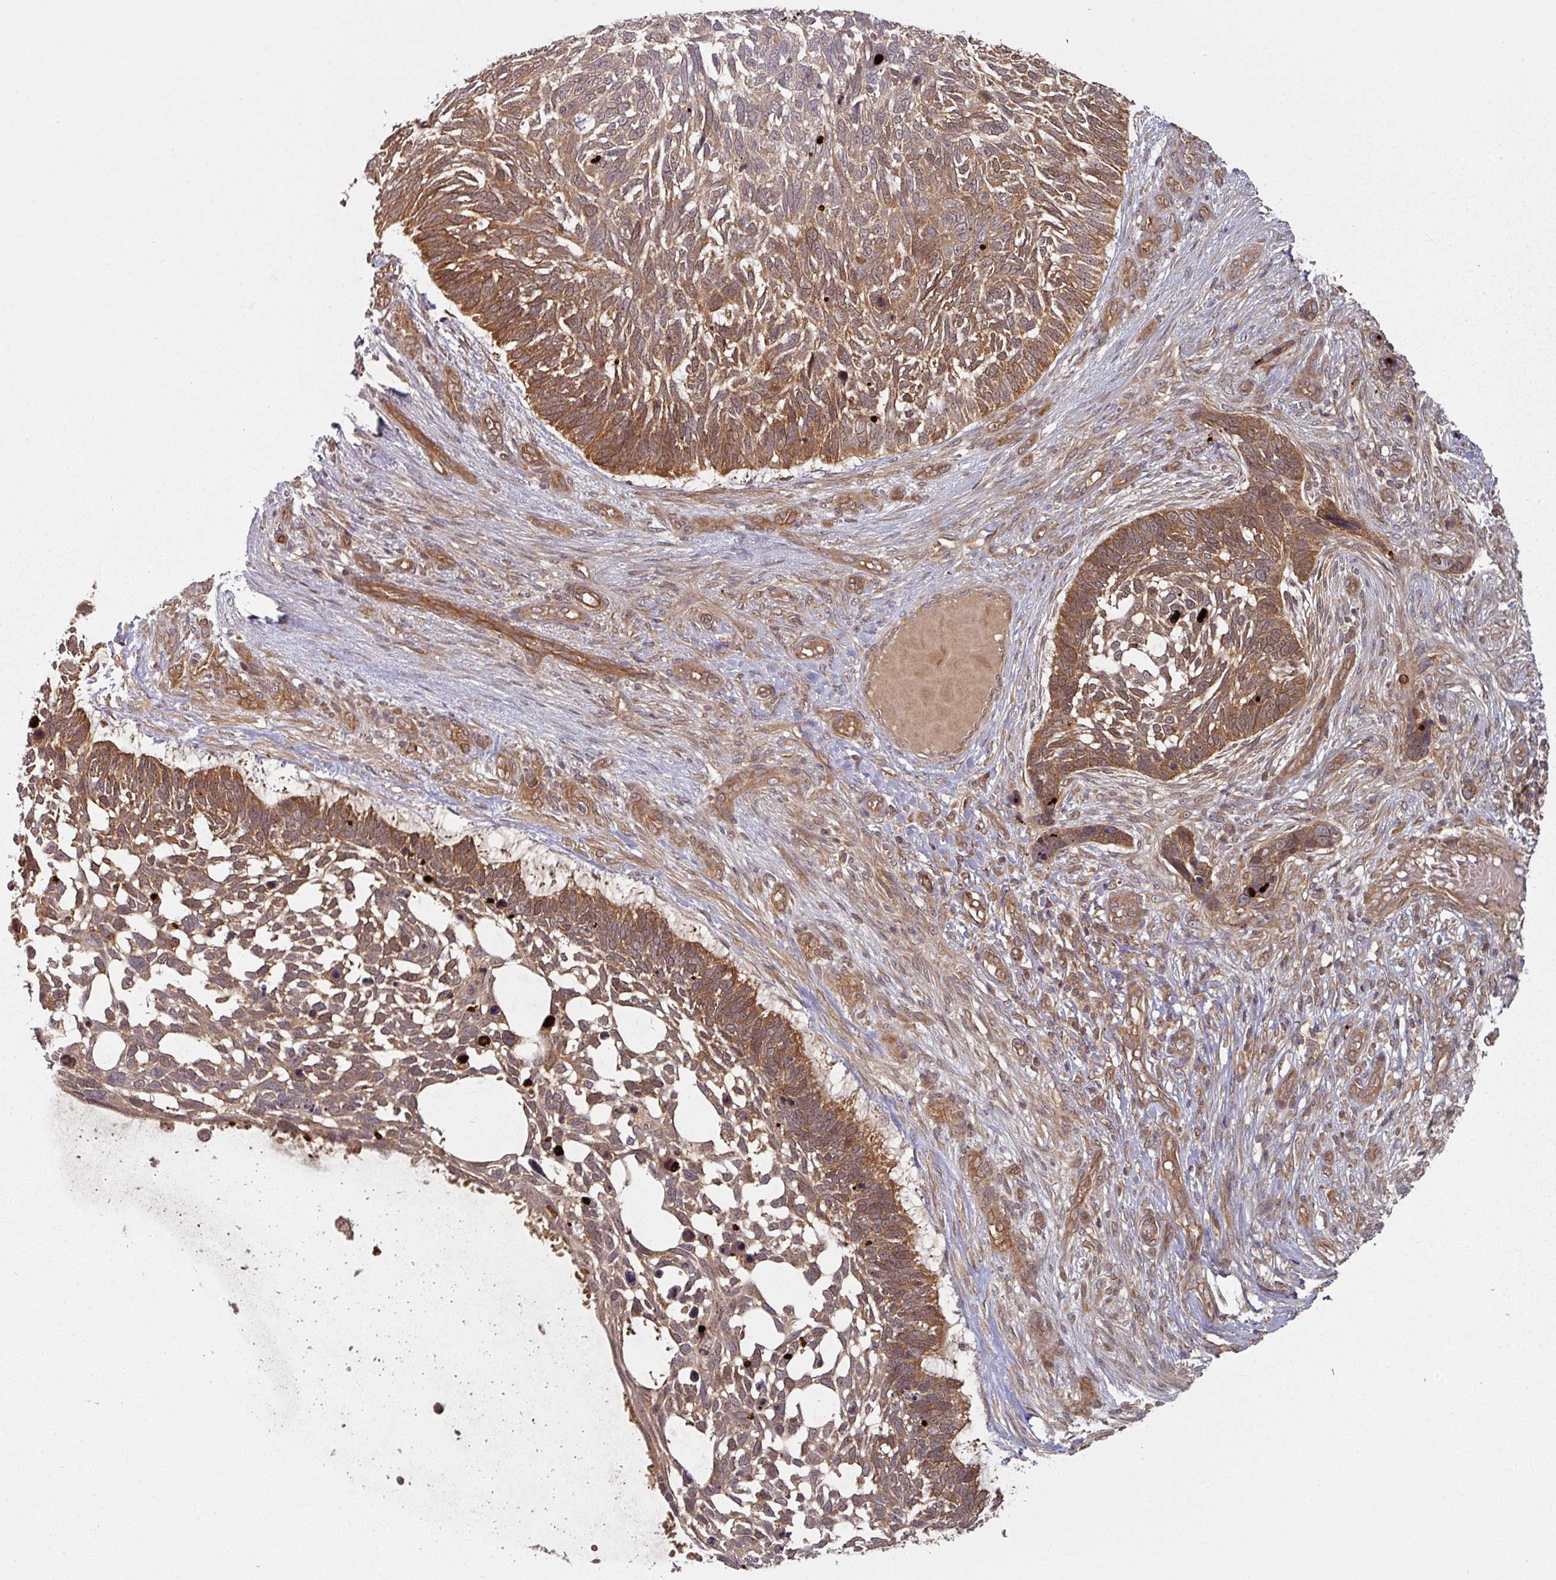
{"staining": {"intensity": "moderate", "quantity": ">75%", "location": "cytoplasmic/membranous"}, "tissue": "skin cancer", "cell_type": "Tumor cells", "image_type": "cancer", "snomed": [{"axis": "morphology", "description": "Basal cell carcinoma"}, {"axis": "topography", "description": "Skin"}], "caption": "Basal cell carcinoma (skin) stained with a protein marker reveals moderate staining in tumor cells.", "gene": "EIF4EBP2", "patient": {"sex": "male", "age": 88}}